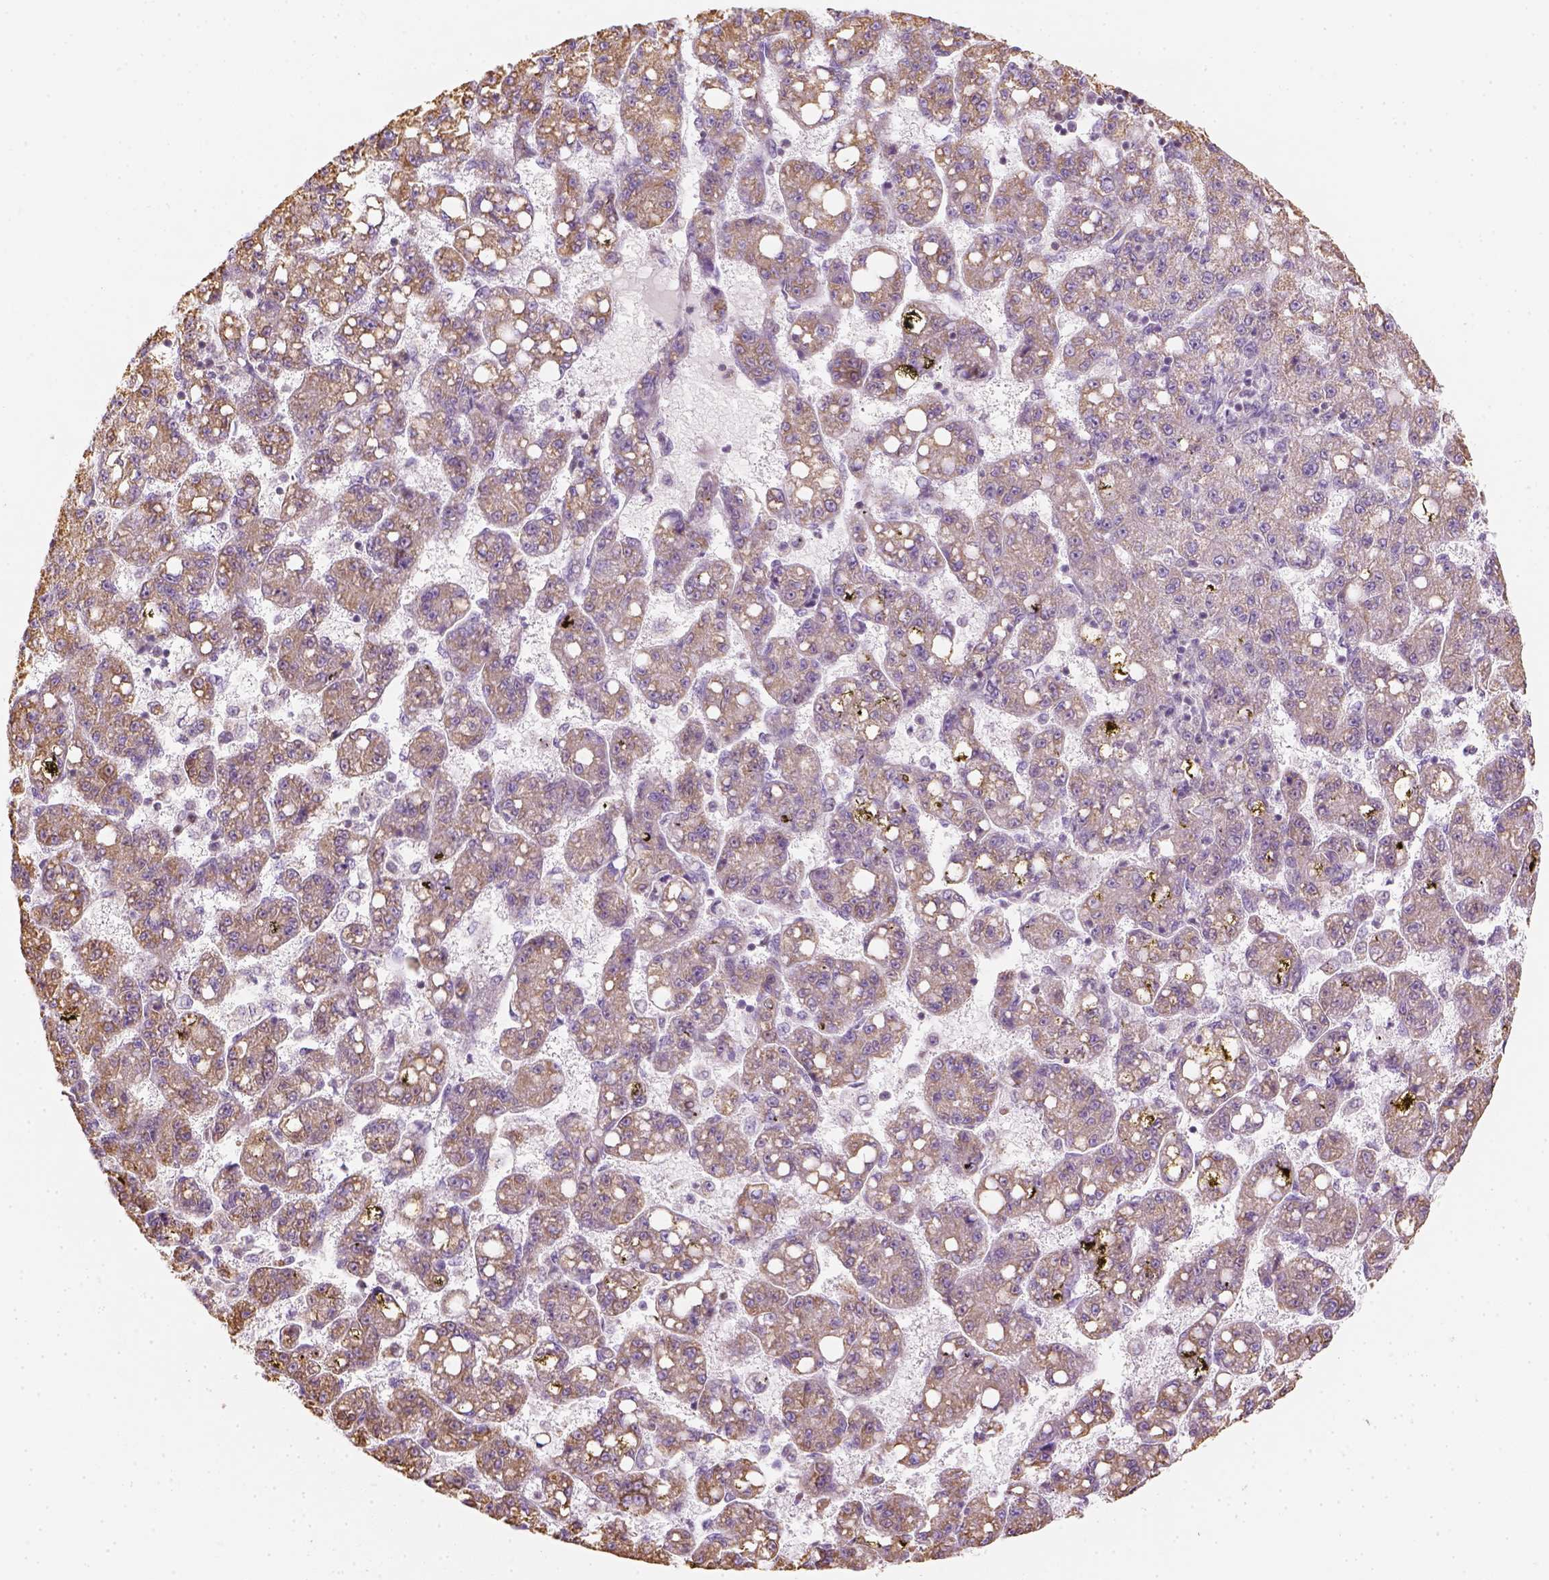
{"staining": {"intensity": "moderate", "quantity": ">75%", "location": "cytoplasmic/membranous"}, "tissue": "liver cancer", "cell_type": "Tumor cells", "image_type": "cancer", "snomed": [{"axis": "morphology", "description": "Carcinoma, Hepatocellular, NOS"}, {"axis": "topography", "description": "Liver"}], "caption": "Protein expression analysis of human liver hepatocellular carcinoma reveals moderate cytoplasmic/membranous staining in approximately >75% of tumor cells.", "gene": "LCA5", "patient": {"sex": "female", "age": 65}}